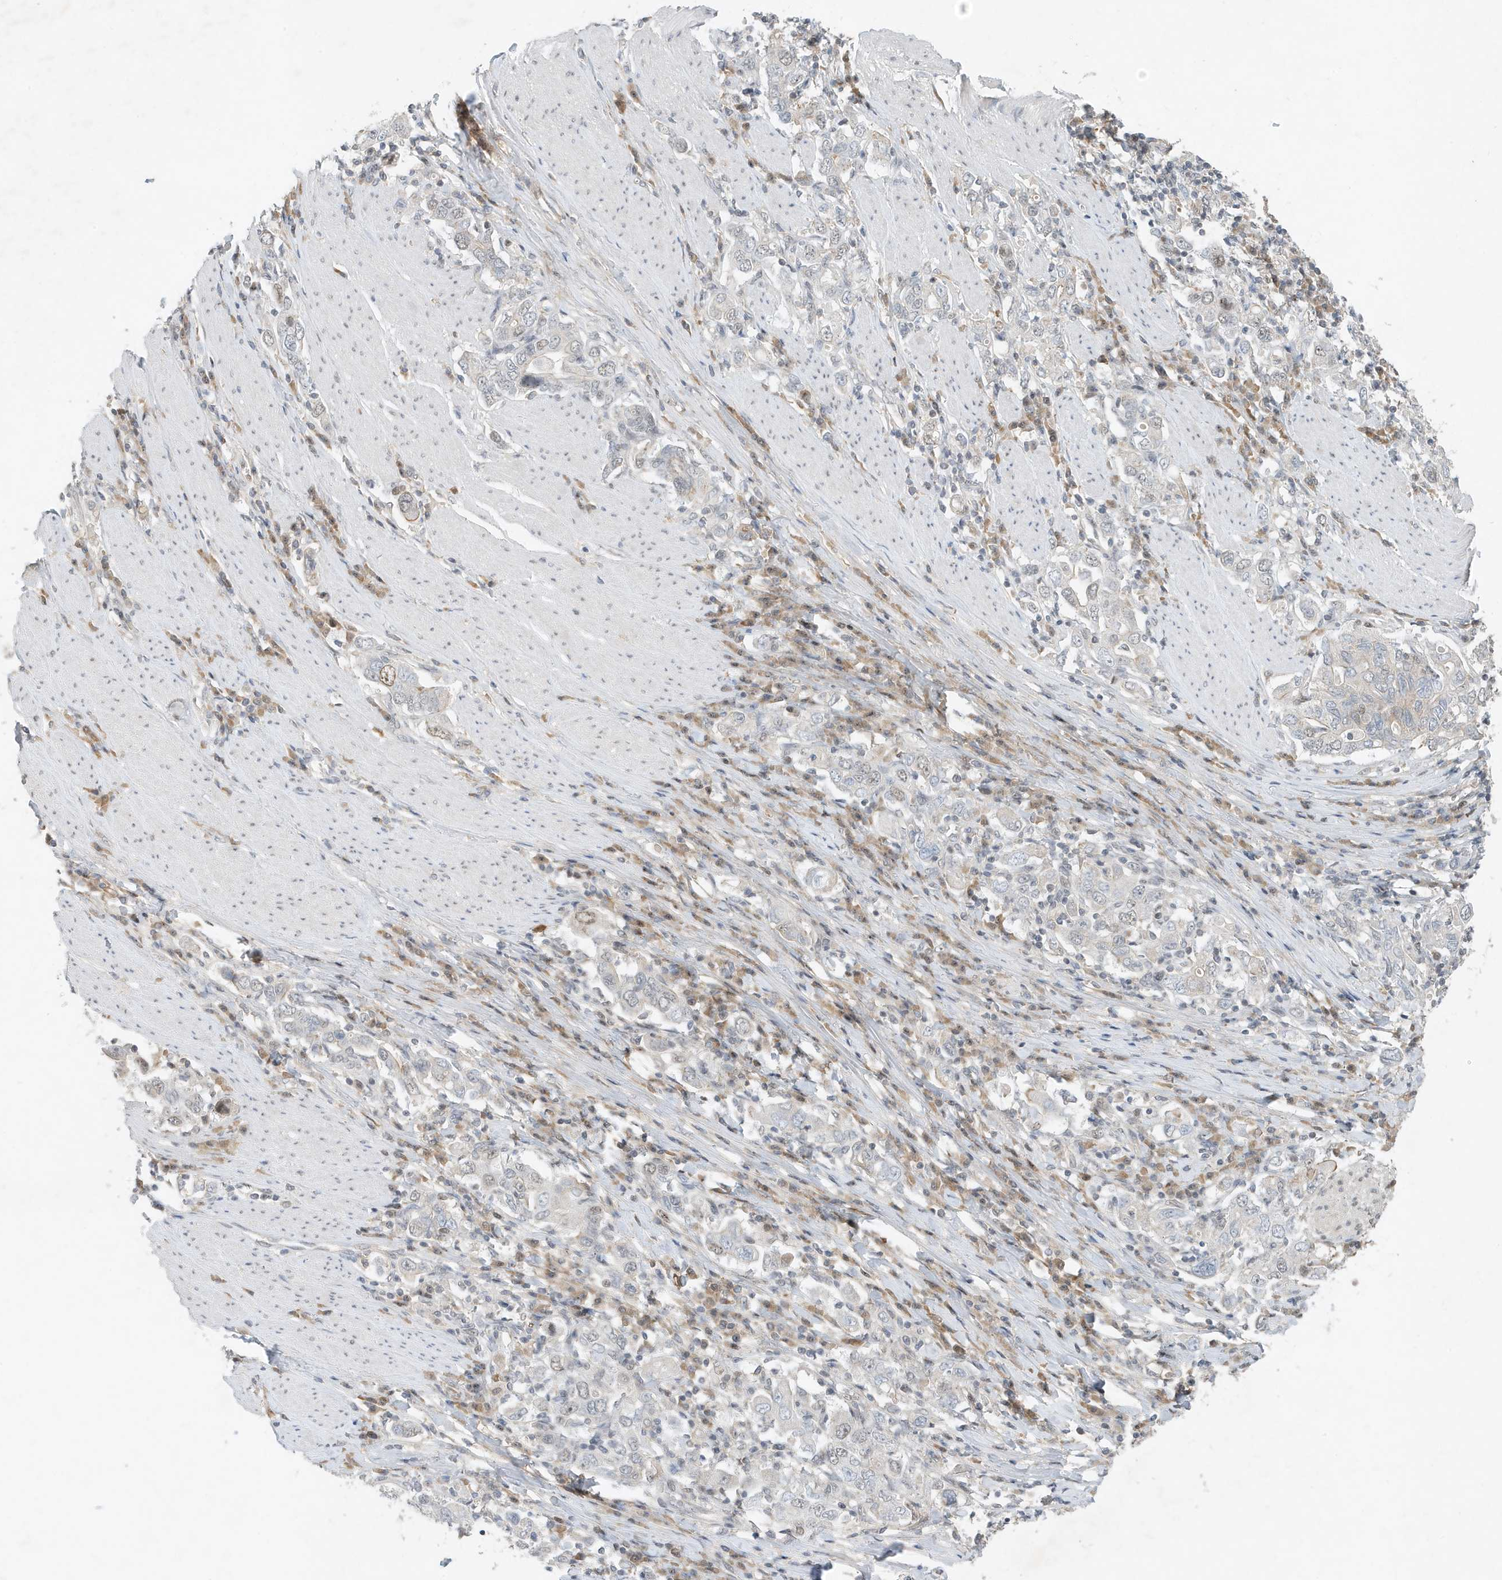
{"staining": {"intensity": "negative", "quantity": "none", "location": "none"}, "tissue": "stomach cancer", "cell_type": "Tumor cells", "image_type": "cancer", "snomed": [{"axis": "morphology", "description": "Adenocarcinoma, NOS"}, {"axis": "topography", "description": "Stomach, upper"}], "caption": "DAB (3,3'-diaminobenzidine) immunohistochemical staining of human stomach cancer displays no significant staining in tumor cells.", "gene": "MAST3", "patient": {"sex": "male", "age": 62}}